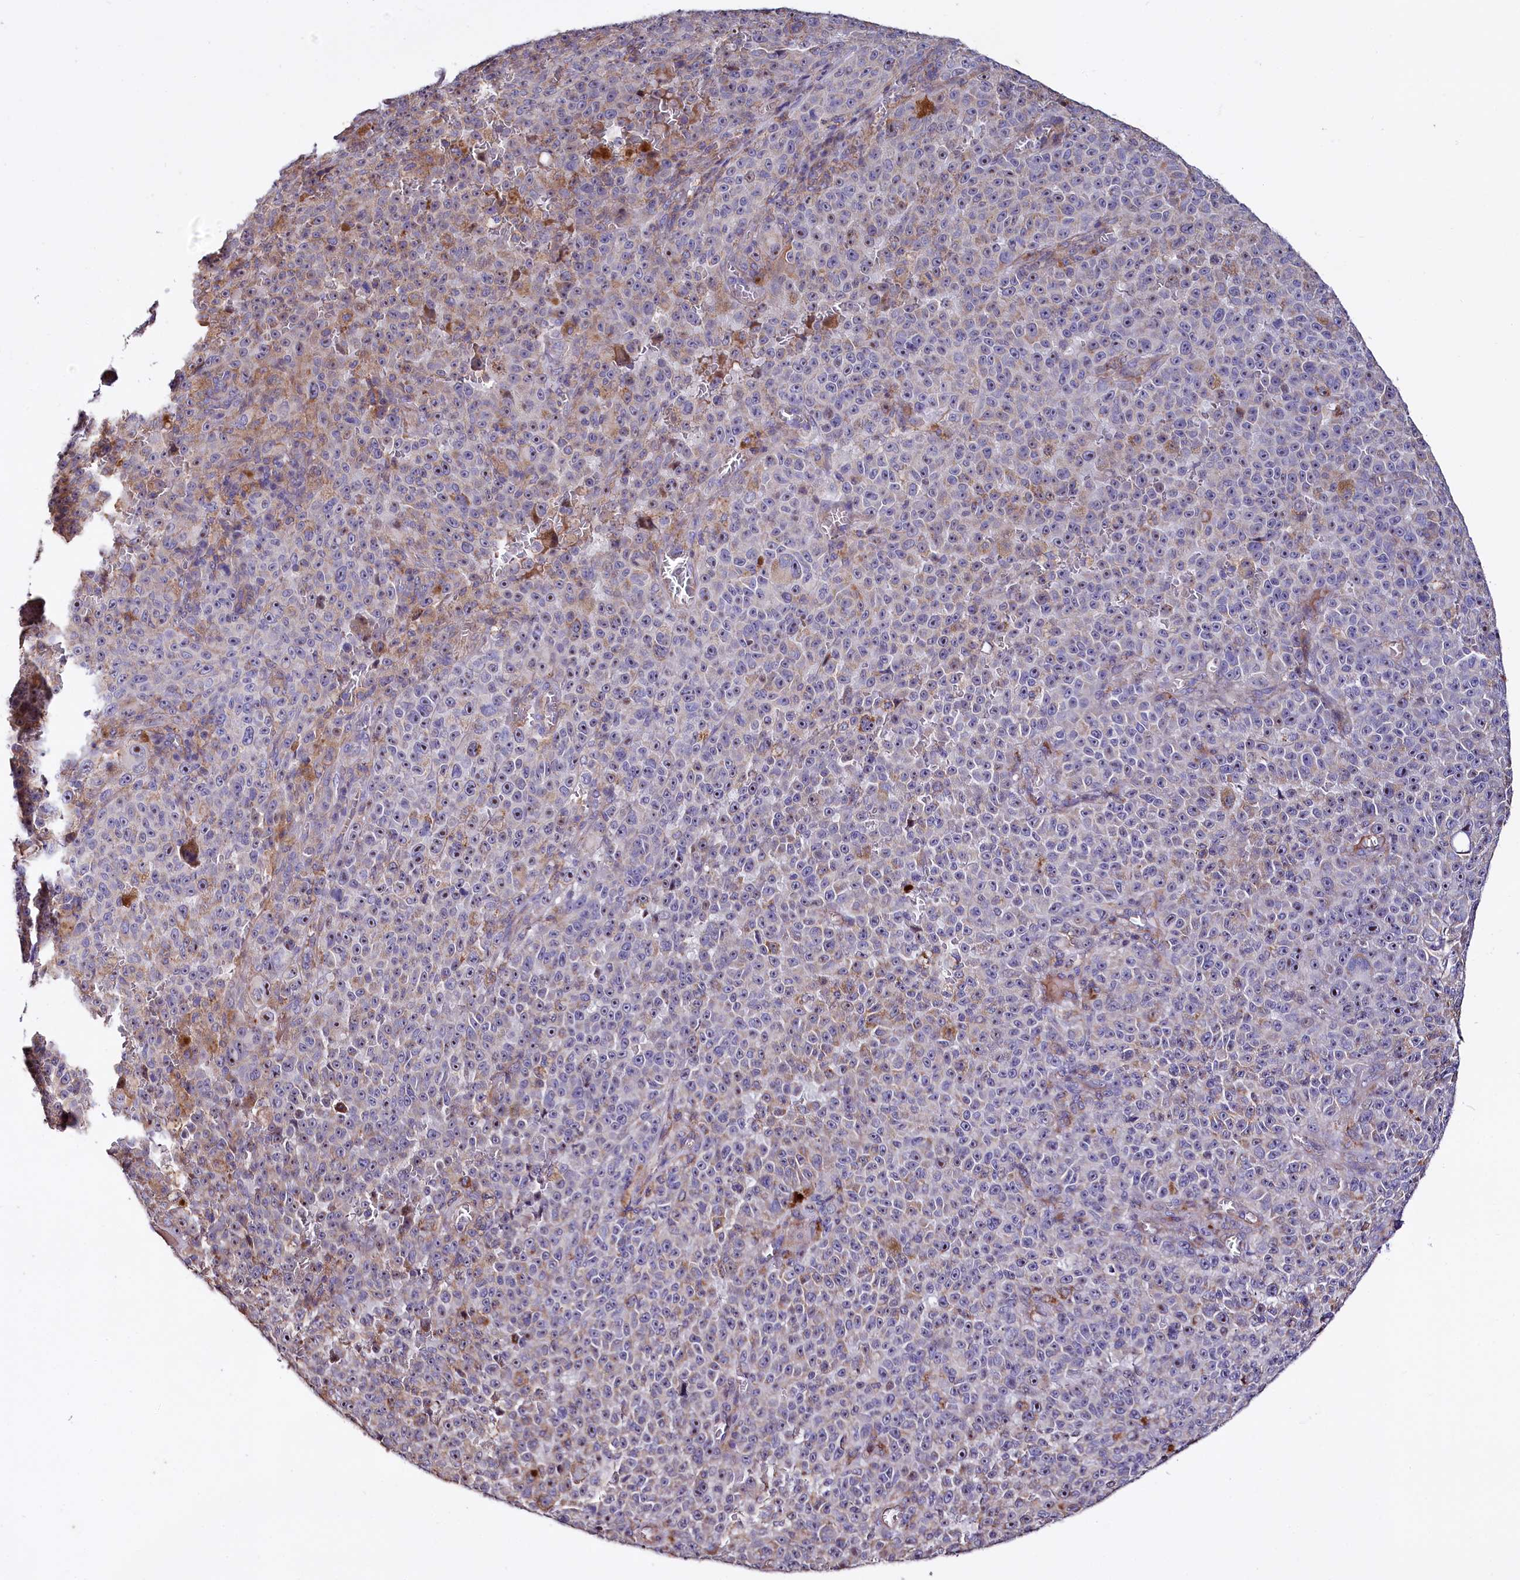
{"staining": {"intensity": "moderate", "quantity": "<25%", "location": "cytoplasmic/membranous,nuclear"}, "tissue": "melanoma", "cell_type": "Tumor cells", "image_type": "cancer", "snomed": [{"axis": "morphology", "description": "Malignant melanoma, NOS"}, {"axis": "topography", "description": "Skin"}], "caption": "A high-resolution photomicrograph shows immunohistochemistry (IHC) staining of melanoma, which reveals moderate cytoplasmic/membranous and nuclear expression in about <25% of tumor cells.", "gene": "RPUSD3", "patient": {"sex": "female", "age": 82}}